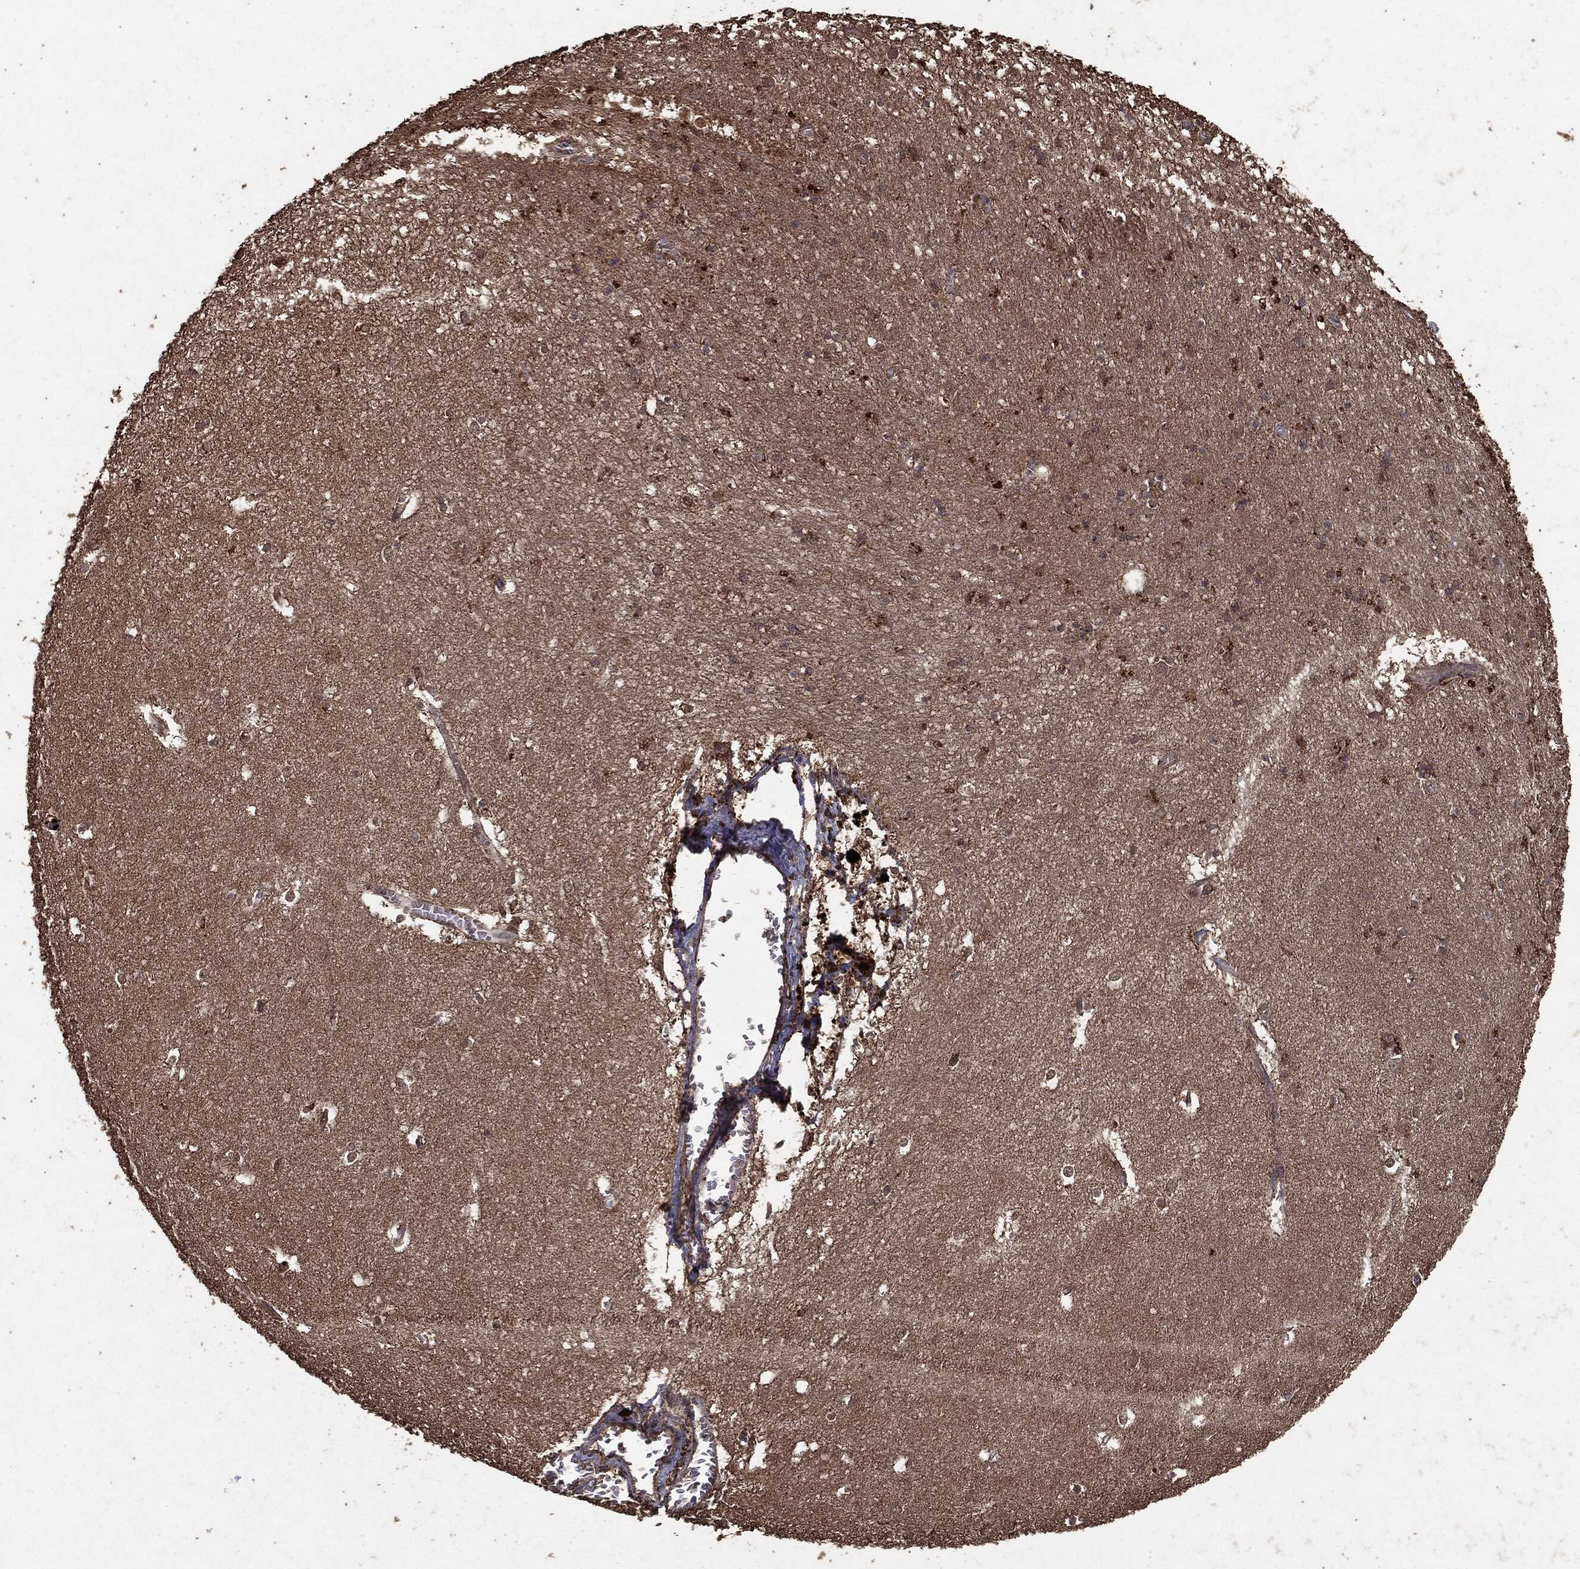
{"staining": {"intensity": "negative", "quantity": "none", "location": "none"}, "tissue": "hippocampus", "cell_type": "Glial cells", "image_type": "normal", "snomed": [{"axis": "morphology", "description": "Normal tissue, NOS"}, {"axis": "topography", "description": "Hippocampus"}], "caption": "Immunohistochemistry (IHC) micrograph of benign human hippocampus stained for a protein (brown), which shows no positivity in glial cells.", "gene": "NME1", "patient": {"sex": "female", "age": 64}}